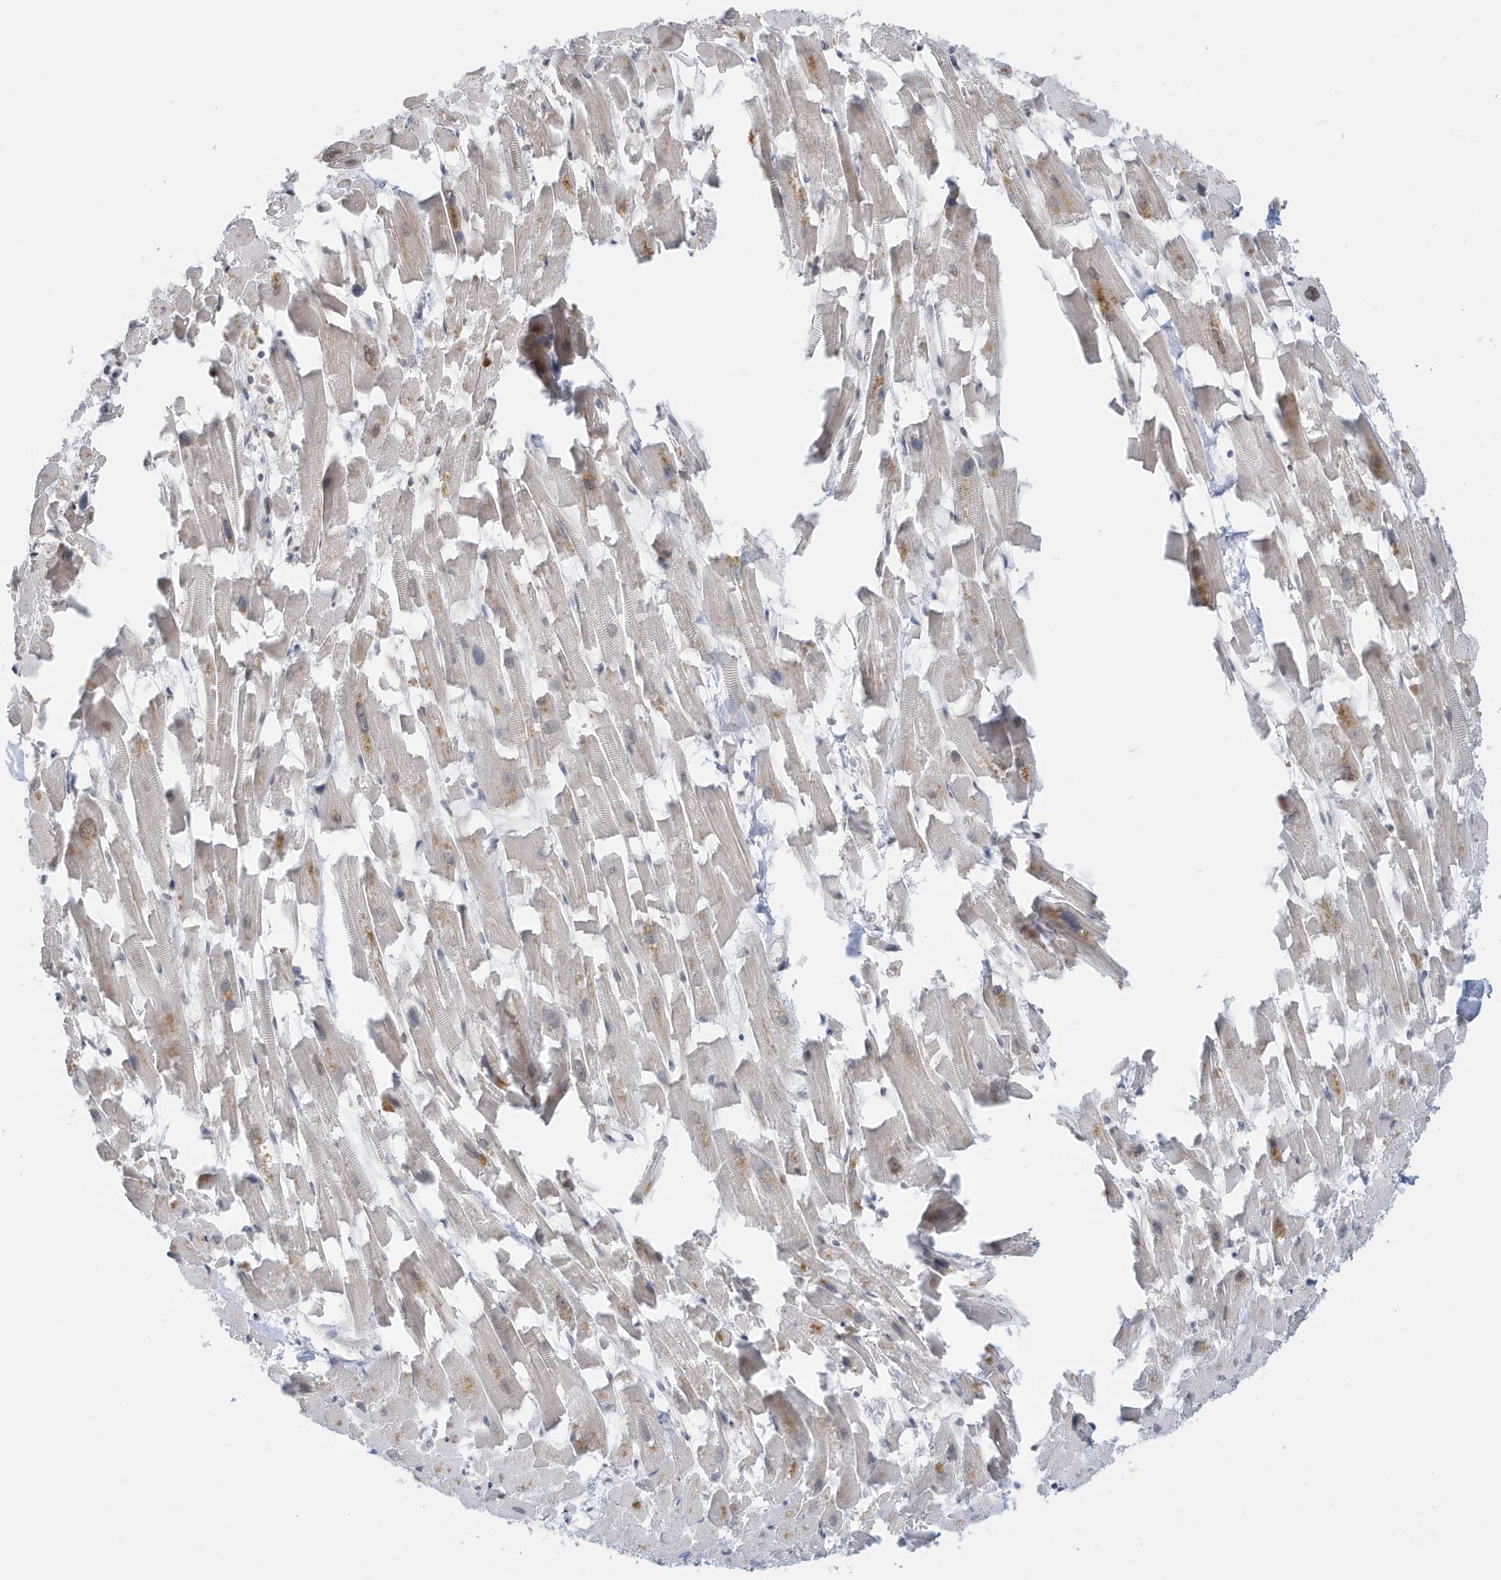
{"staining": {"intensity": "moderate", "quantity": "25%-75%", "location": "cytoplasmic/membranous,nuclear"}, "tissue": "heart muscle", "cell_type": "Cardiomyocytes", "image_type": "normal", "snomed": [{"axis": "morphology", "description": "Normal tissue, NOS"}, {"axis": "topography", "description": "Heart"}], "caption": "This is an image of immunohistochemistry staining of normal heart muscle, which shows moderate positivity in the cytoplasmic/membranous,nuclear of cardiomyocytes.", "gene": "PCYT1A", "patient": {"sex": "female", "age": 64}}